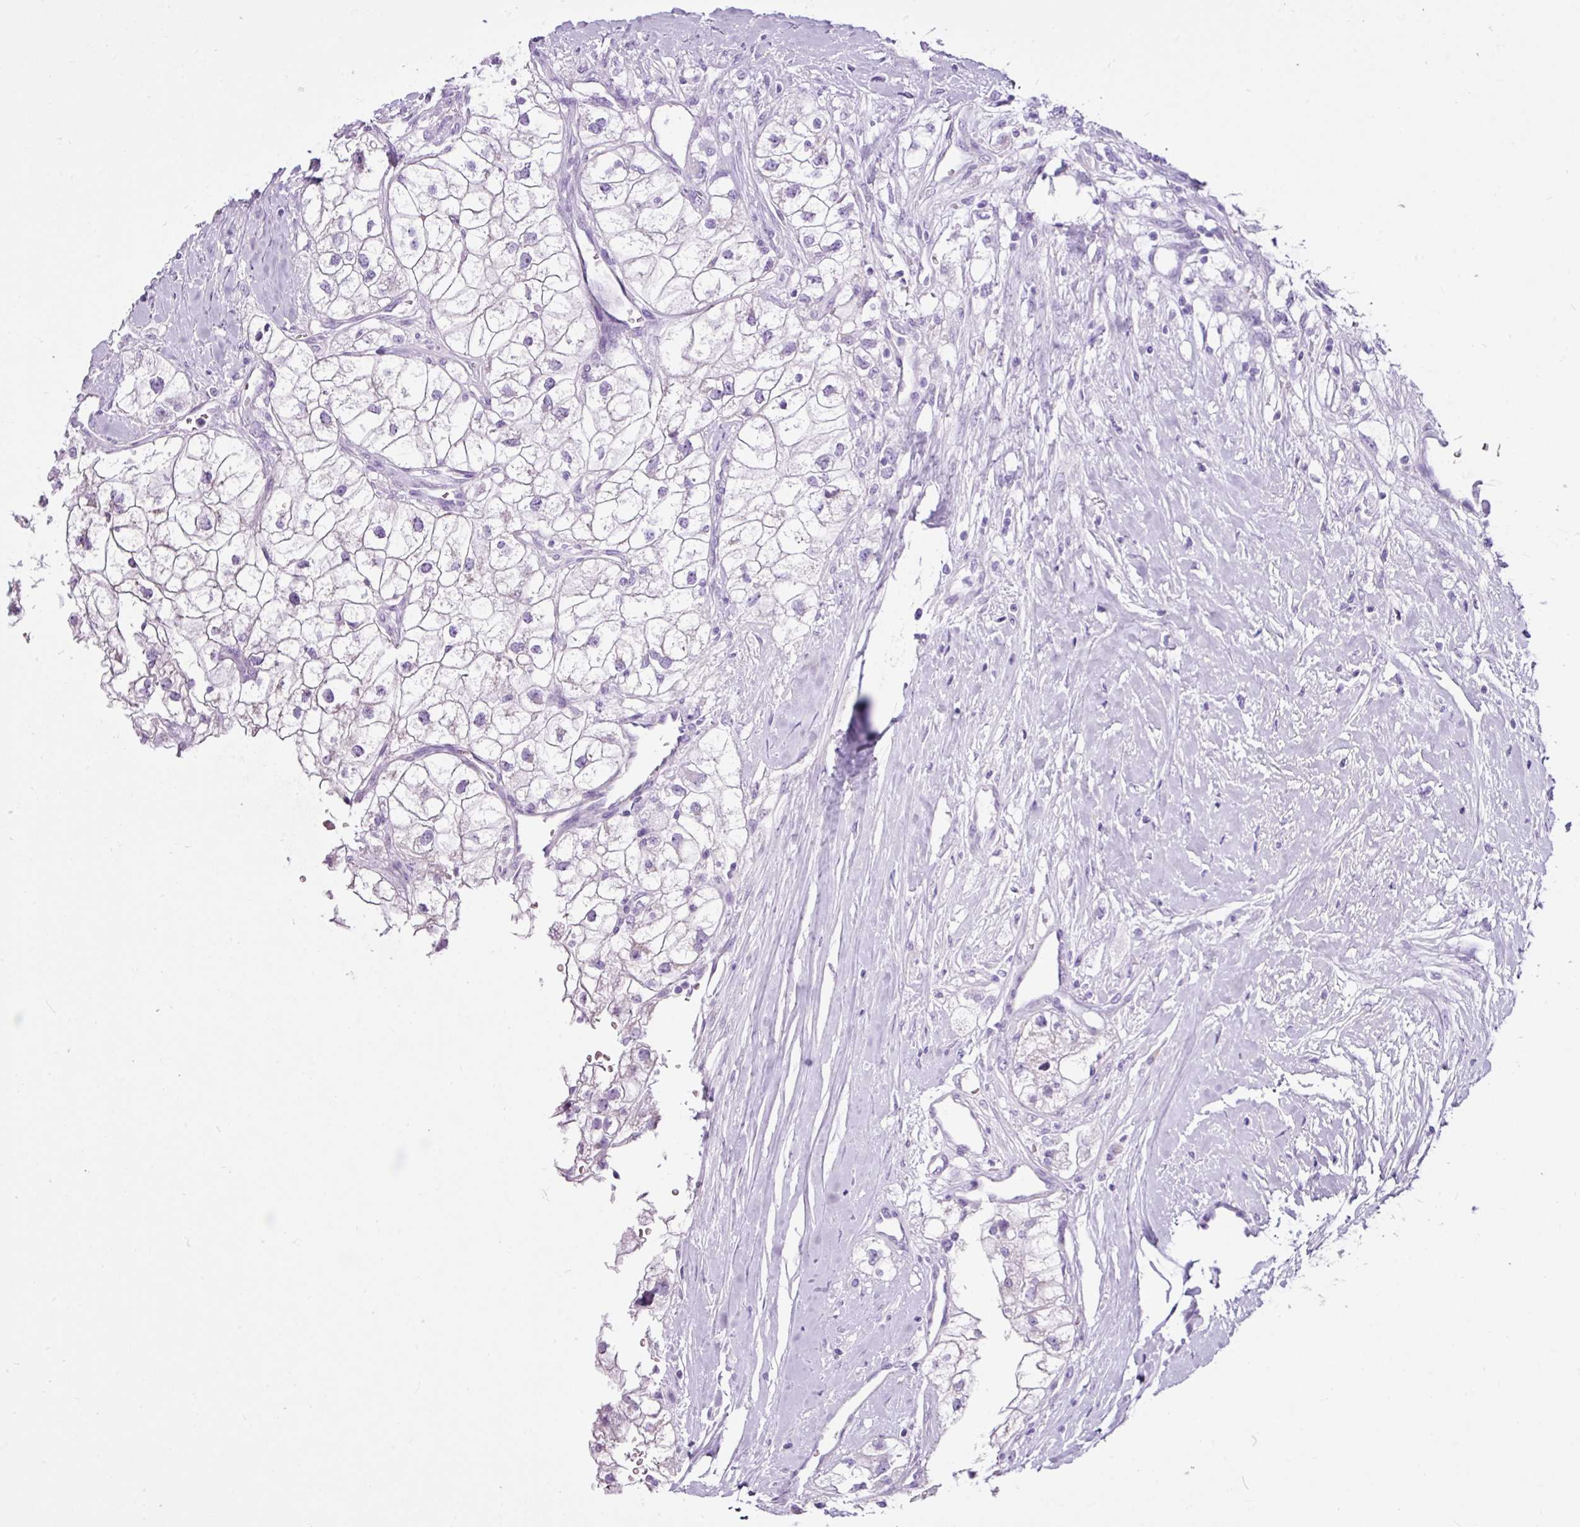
{"staining": {"intensity": "negative", "quantity": "none", "location": "none"}, "tissue": "renal cancer", "cell_type": "Tumor cells", "image_type": "cancer", "snomed": [{"axis": "morphology", "description": "Adenocarcinoma, NOS"}, {"axis": "topography", "description": "Kidney"}], "caption": "IHC photomicrograph of neoplastic tissue: human adenocarcinoma (renal) stained with DAB shows no significant protein staining in tumor cells.", "gene": "LILRB4", "patient": {"sex": "male", "age": 59}}